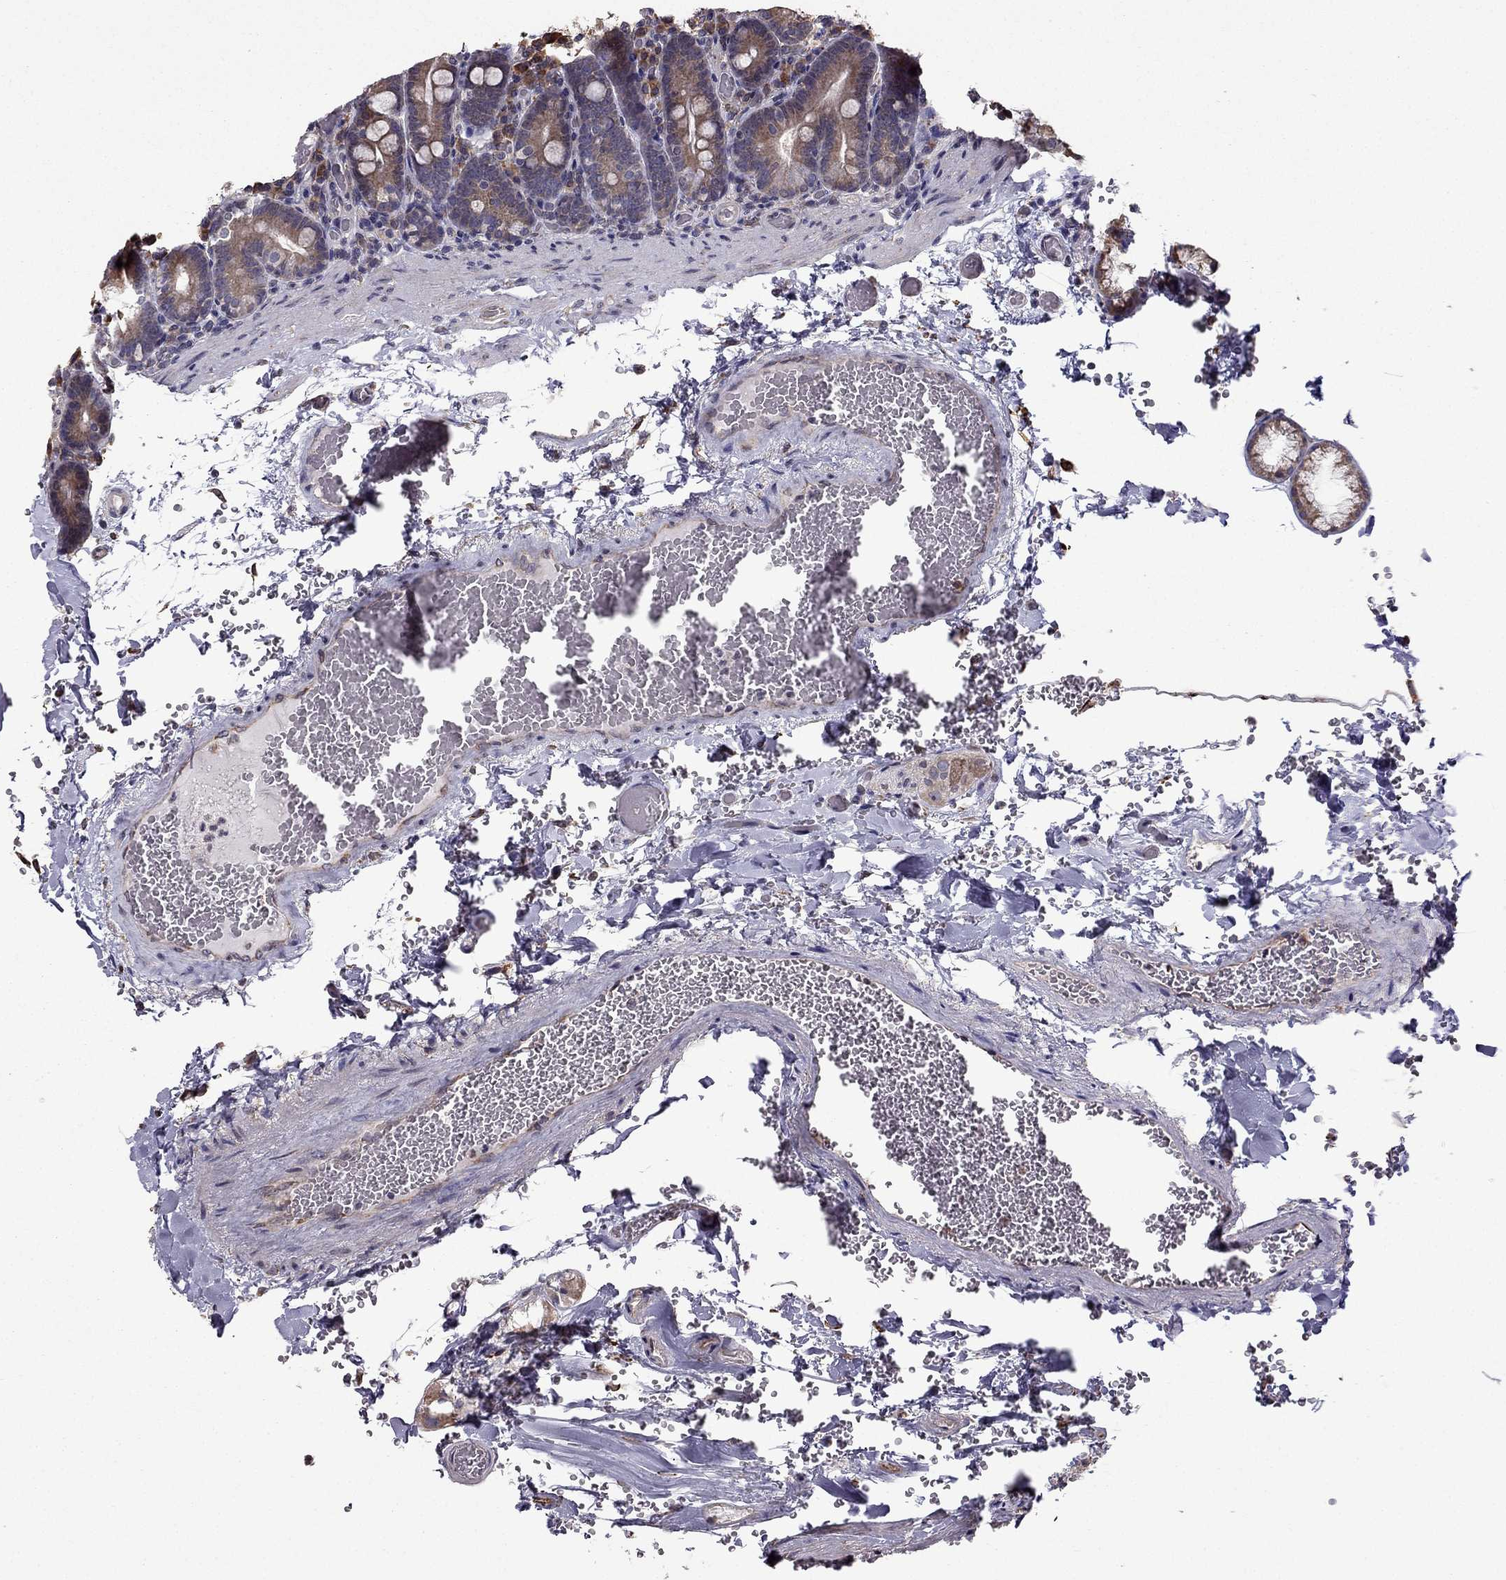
{"staining": {"intensity": "moderate", "quantity": ">75%", "location": "cytoplasmic/membranous"}, "tissue": "duodenum", "cell_type": "Glandular cells", "image_type": "normal", "snomed": [{"axis": "morphology", "description": "Normal tissue, NOS"}, {"axis": "topography", "description": "Duodenum"}], "caption": "Glandular cells display moderate cytoplasmic/membranous positivity in approximately >75% of cells in normal duodenum.", "gene": "IKBIP", "patient": {"sex": "female", "age": 62}}